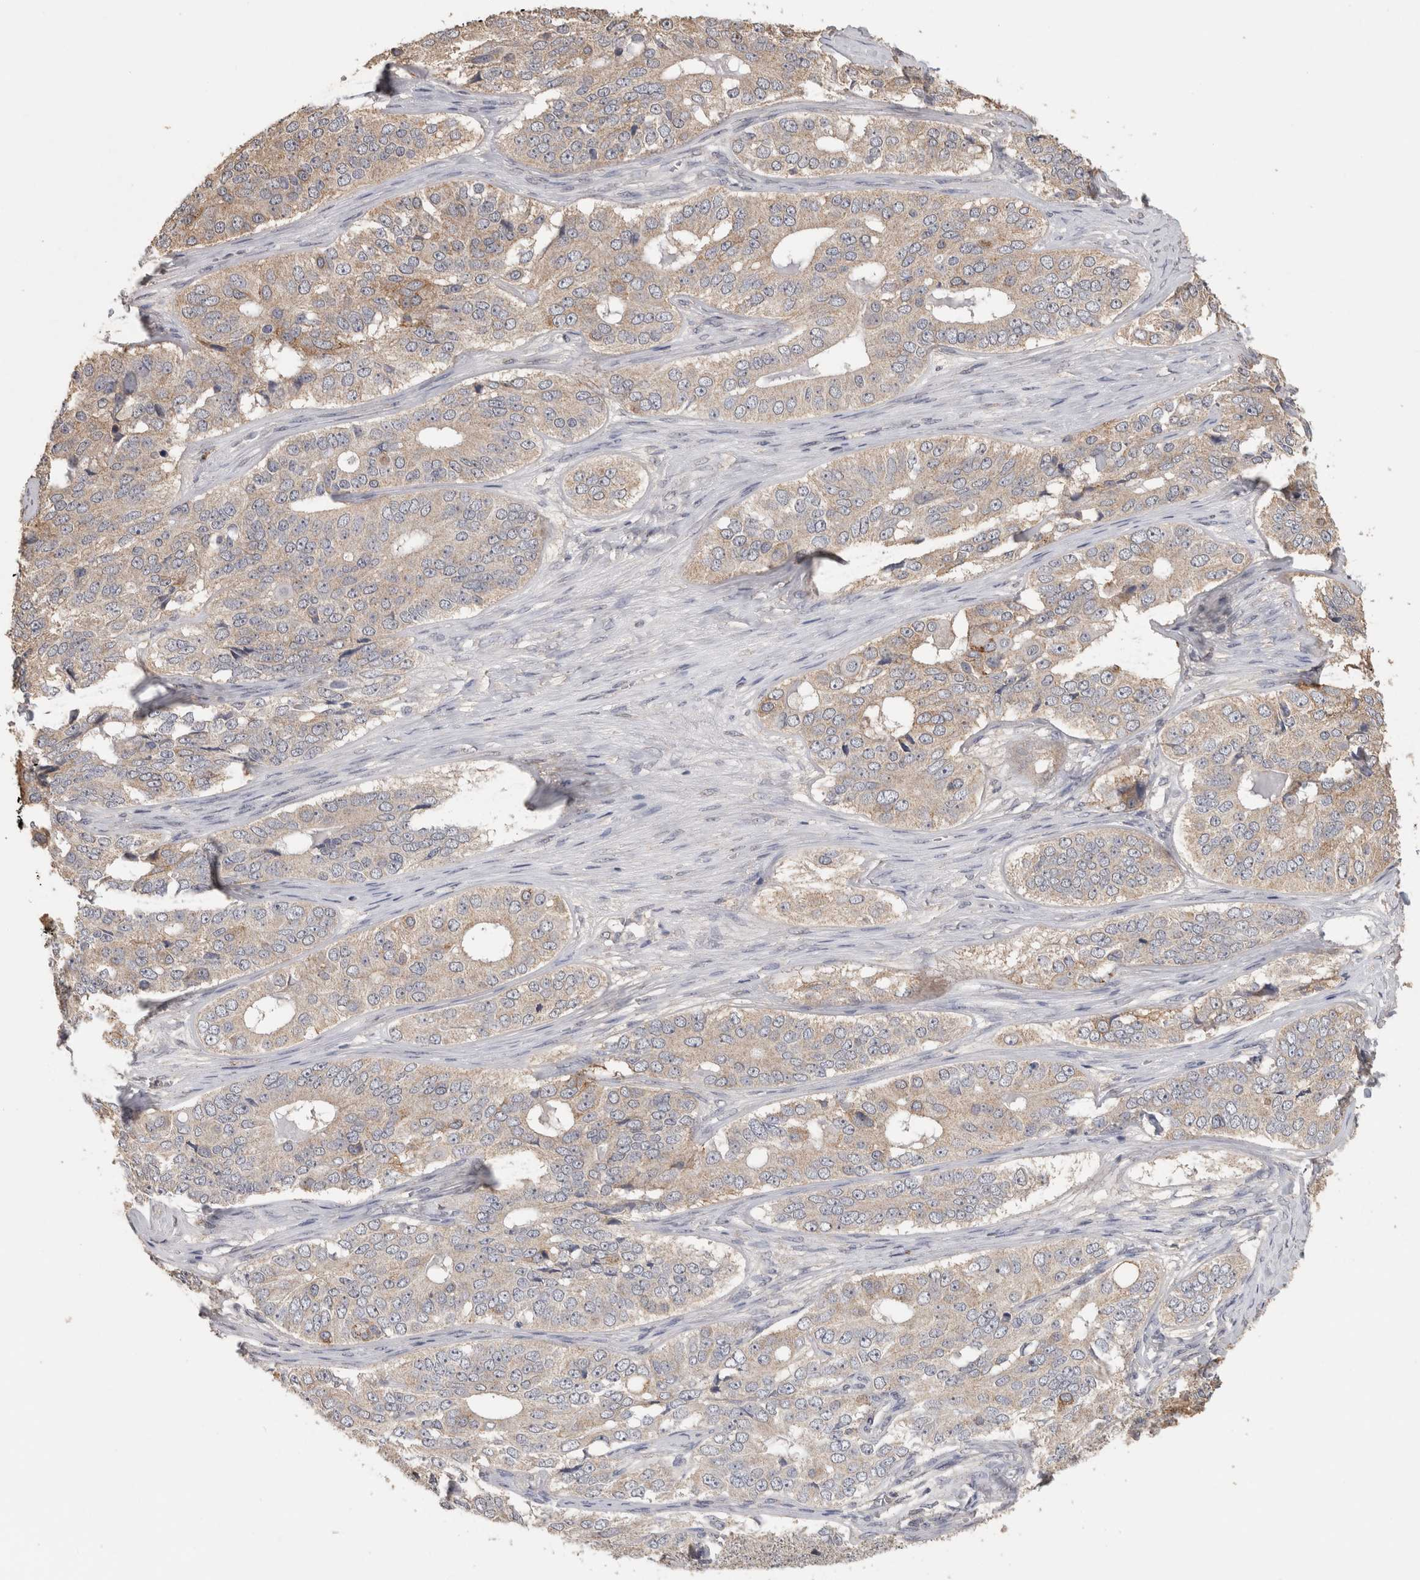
{"staining": {"intensity": "weak", "quantity": "<25%", "location": "cytoplasmic/membranous"}, "tissue": "ovarian cancer", "cell_type": "Tumor cells", "image_type": "cancer", "snomed": [{"axis": "morphology", "description": "Carcinoma, endometroid"}, {"axis": "topography", "description": "Ovary"}], "caption": "Immunohistochemistry micrograph of neoplastic tissue: human ovarian cancer stained with DAB reveals no significant protein expression in tumor cells.", "gene": "CNTFR", "patient": {"sex": "female", "age": 51}}